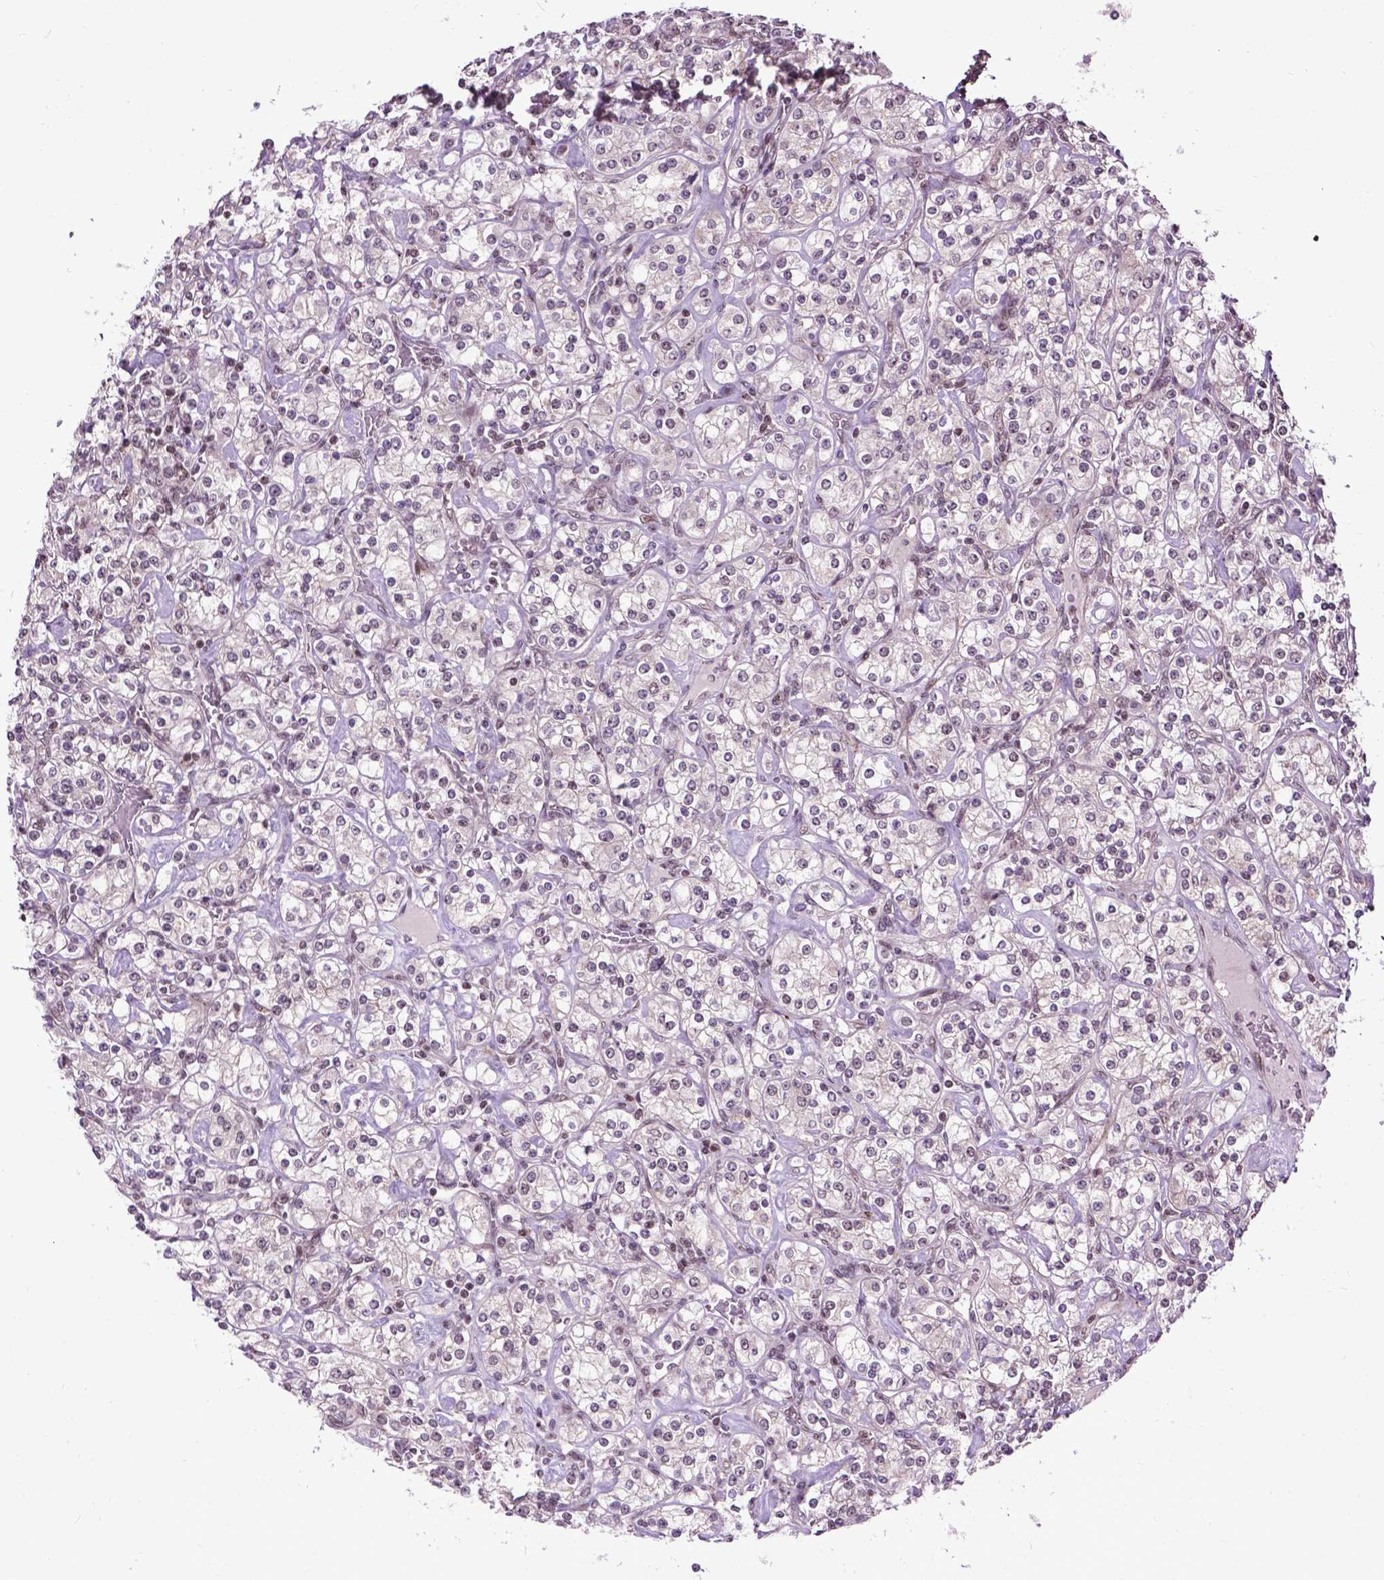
{"staining": {"intensity": "weak", "quantity": "<25%", "location": "nuclear"}, "tissue": "renal cancer", "cell_type": "Tumor cells", "image_type": "cancer", "snomed": [{"axis": "morphology", "description": "Adenocarcinoma, NOS"}, {"axis": "topography", "description": "Kidney"}], "caption": "Renal cancer stained for a protein using immunohistochemistry exhibits no positivity tumor cells.", "gene": "EAF1", "patient": {"sex": "male", "age": 77}}